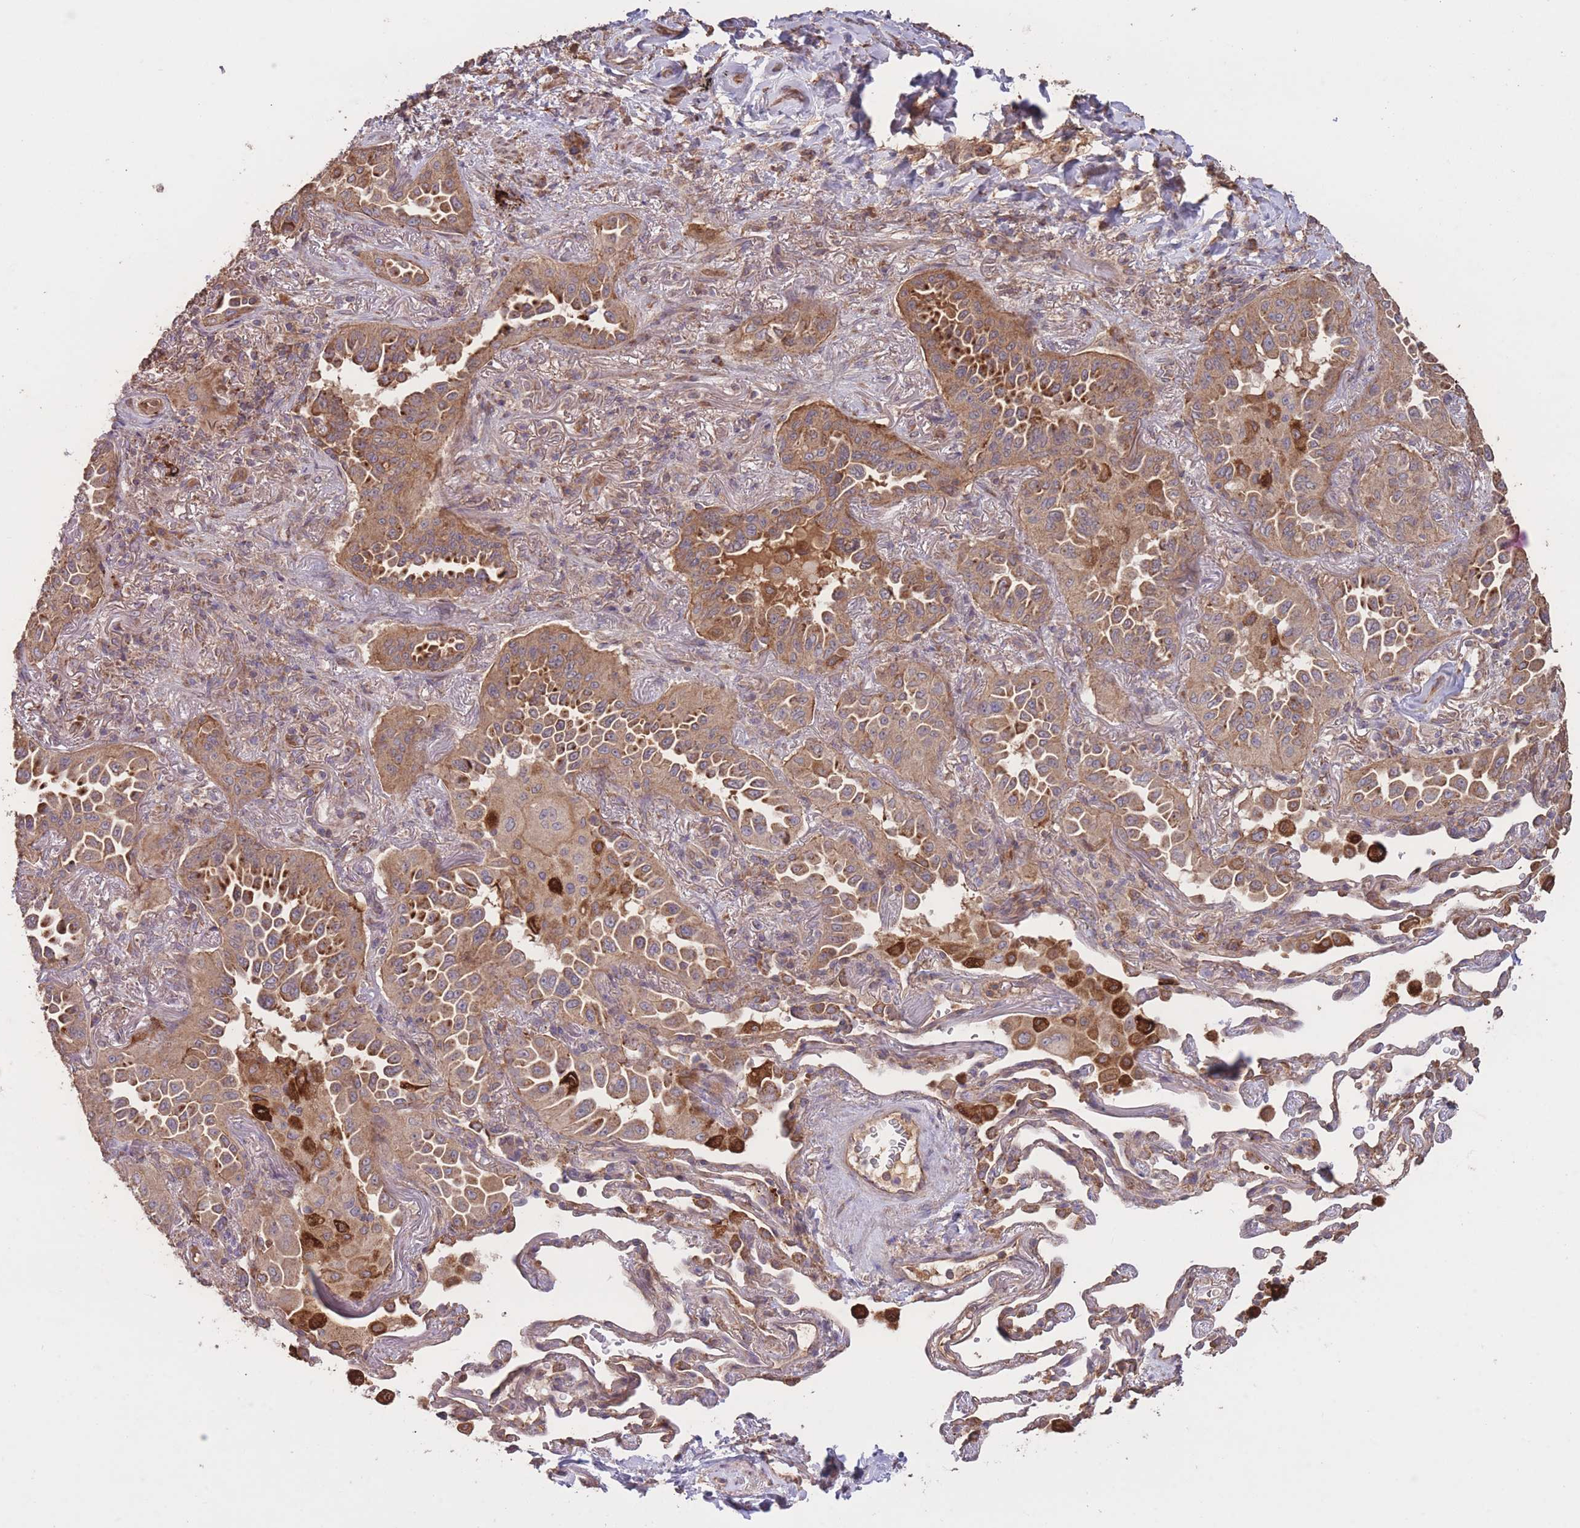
{"staining": {"intensity": "moderate", "quantity": ">75%", "location": "cytoplasmic/membranous"}, "tissue": "lung cancer", "cell_type": "Tumor cells", "image_type": "cancer", "snomed": [{"axis": "morphology", "description": "Adenocarcinoma, NOS"}, {"axis": "topography", "description": "Lung"}], "caption": "Moderate cytoplasmic/membranous positivity for a protein is identified in about >75% of tumor cells of lung cancer (adenocarcinoma) using IHC.", "gene": "EEF1AKMT1", "patient": {"sex": "female", "age": 69}}